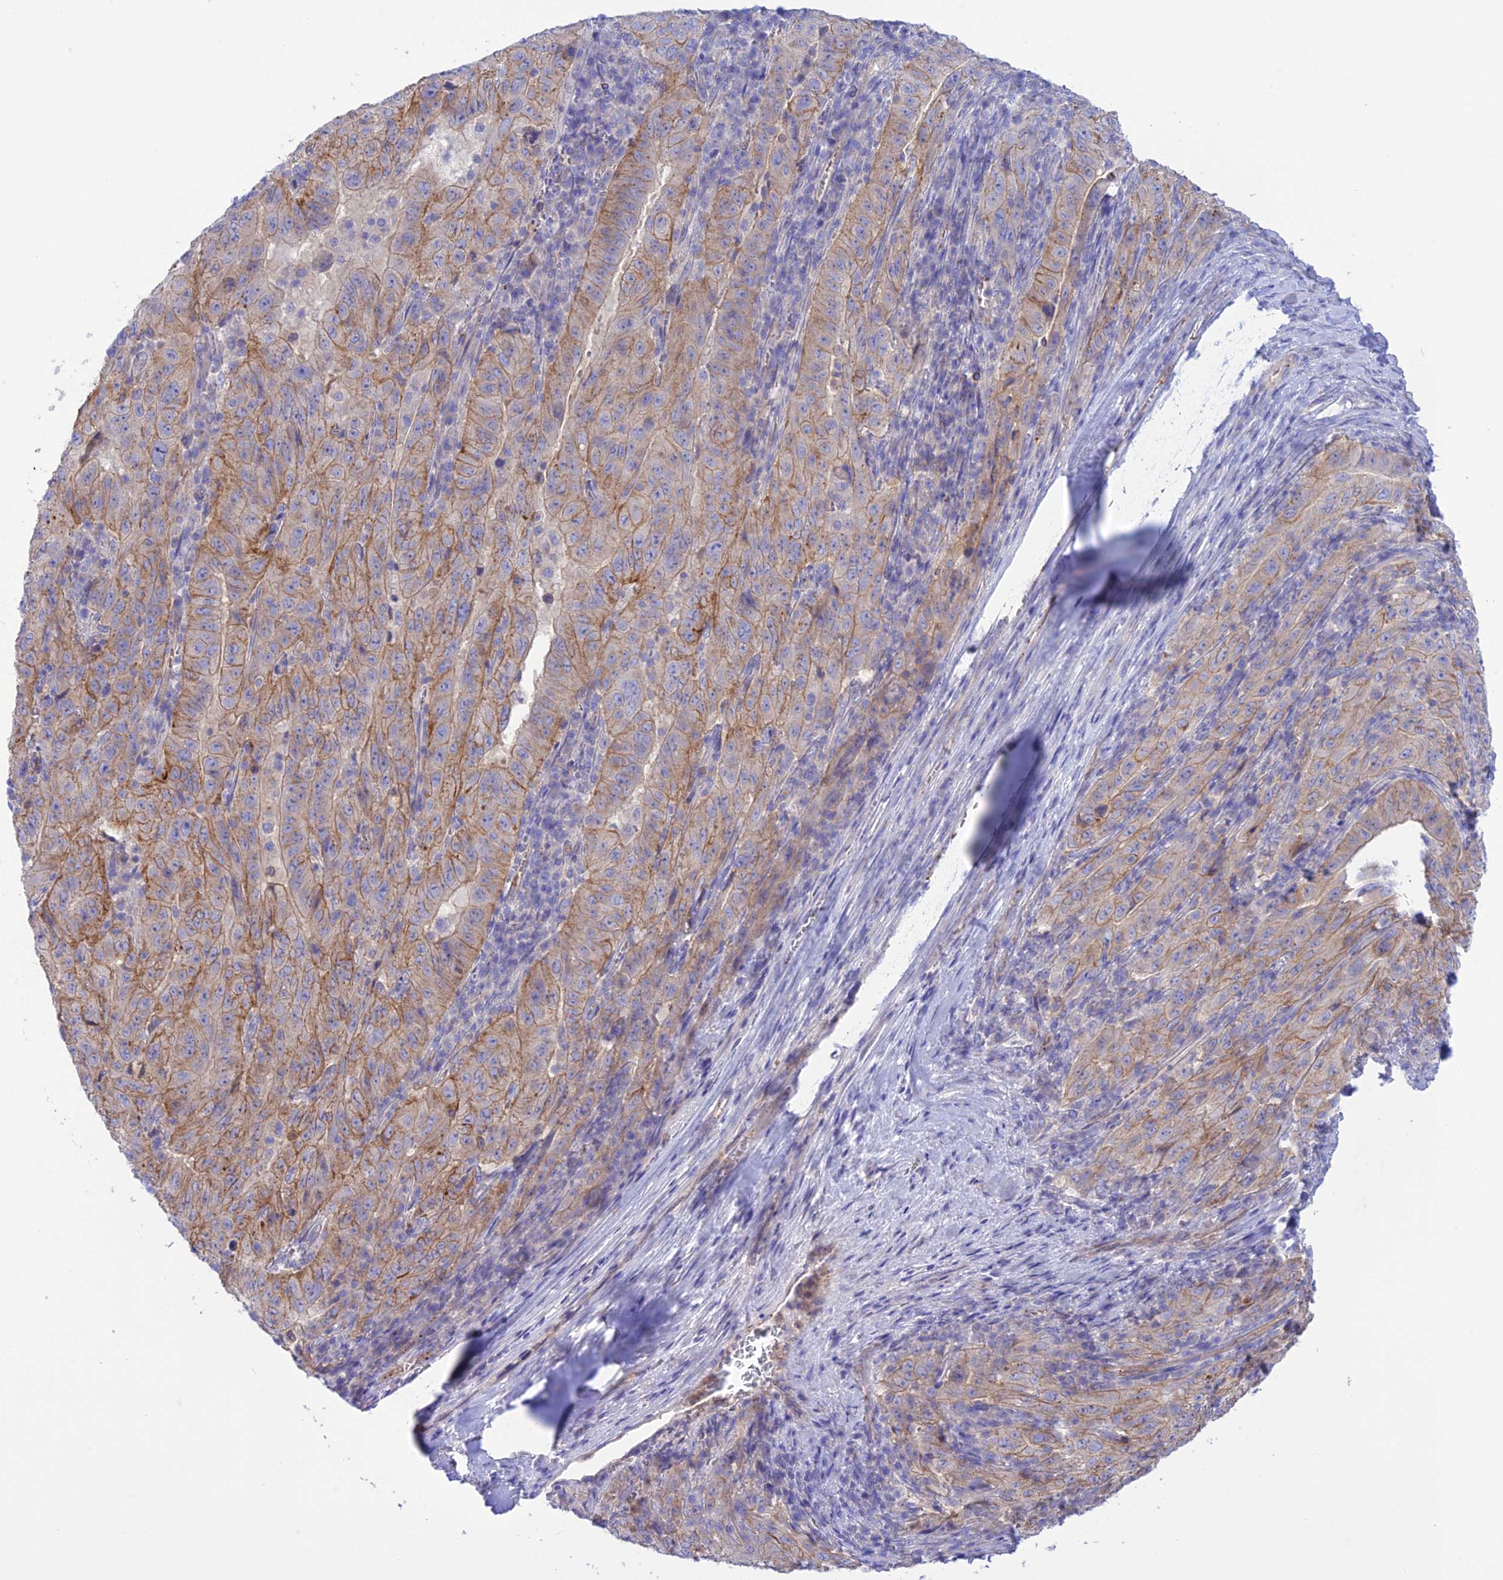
{"staining": {"intensity": "moderate", "quantity": "25%-75%", "location": "cytoplasmic/membranous"}, "tissue": "pancreatic cancer", "cell_type": "Tumor cells", "image_type": "cancer", "snomed": [{"axis": "morphology", "description": "Adenocarcinoma, NOS"}, {"axis": "topography", "description": "Pancreas"}], "caption": "An image showing moderate cytoplasmic/membranous staining in approximately 25%-75% of tumor cells in pancreatic cancer (adenocarcinoma), as visualized by brown immunohistochemical staining.", "gene": "CHSY3", "patient": {"sex": "male", "age": 63}}